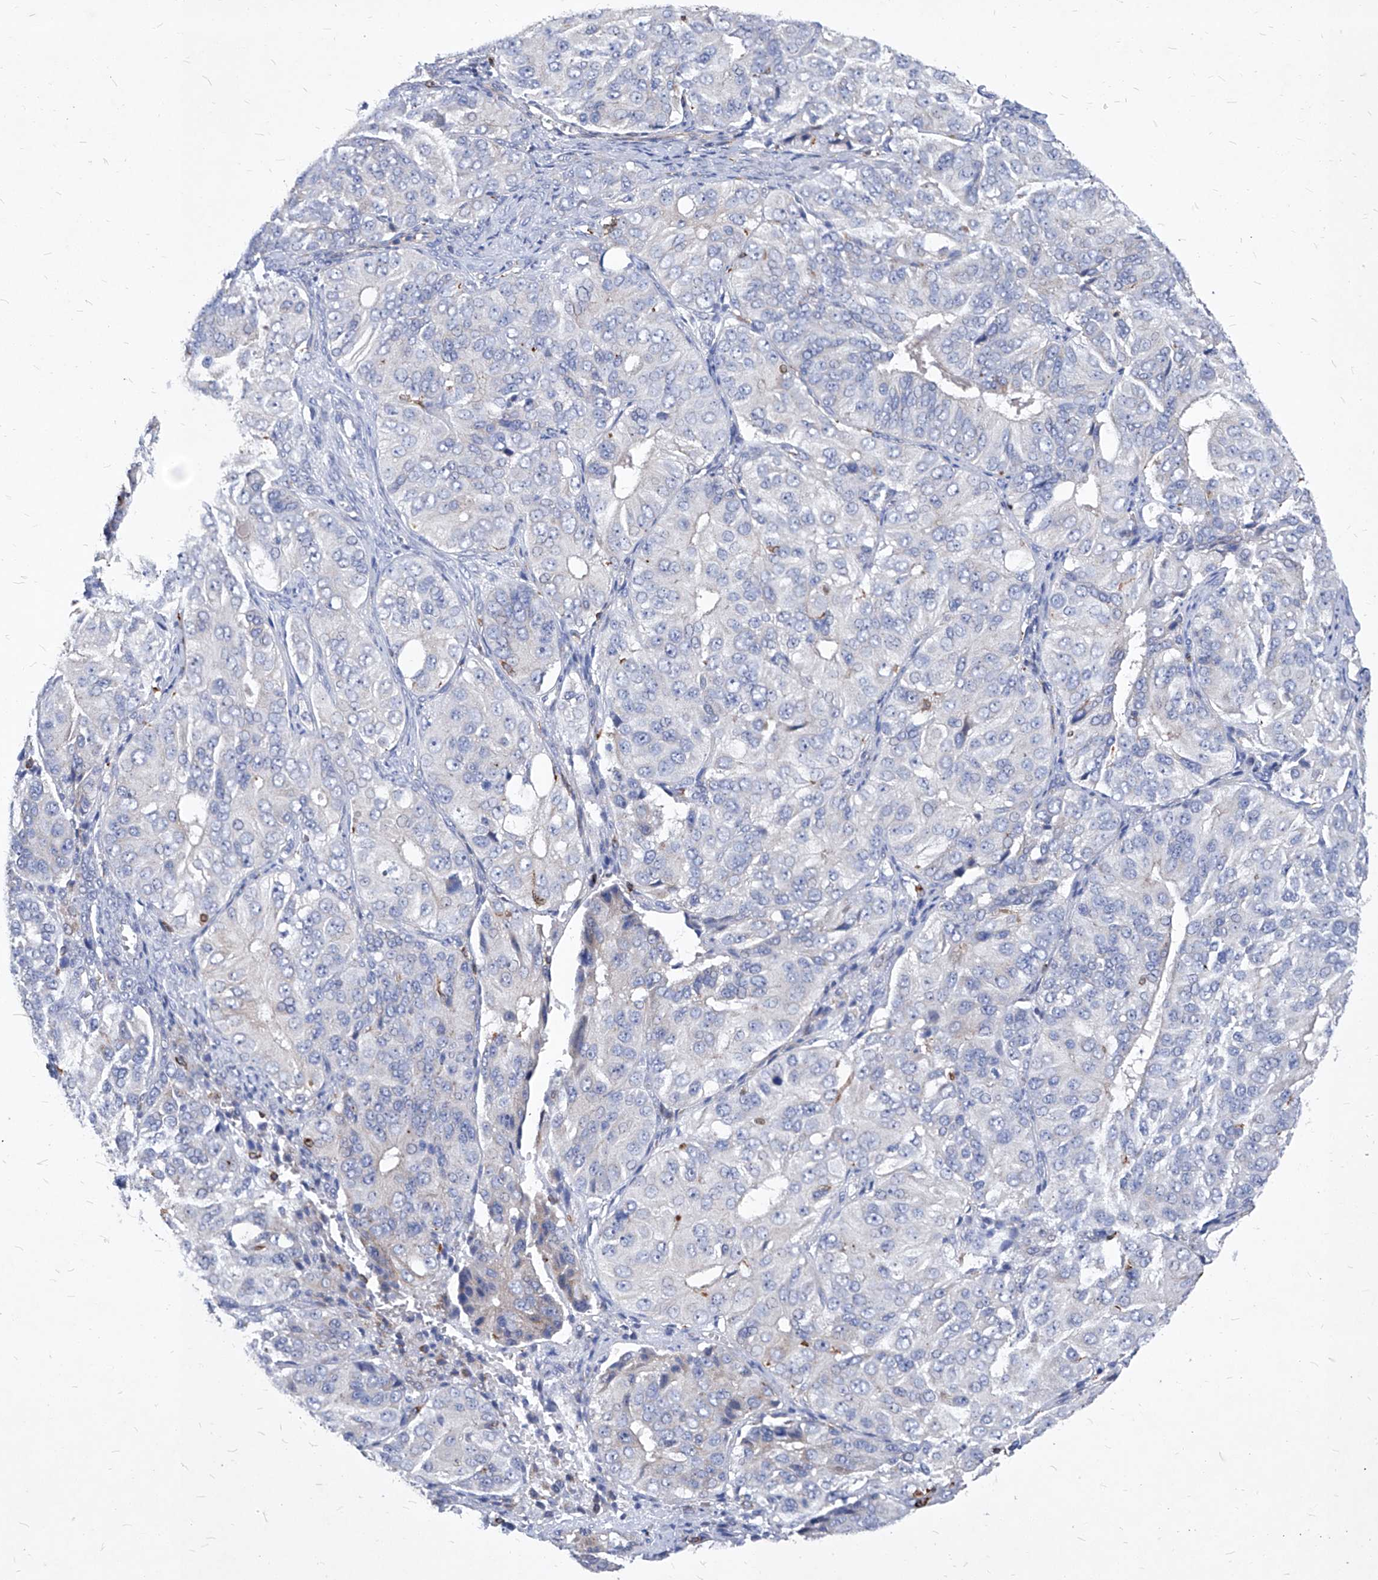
{"staining": {"intensity": "negative", "quantity": "none", "location": "none"}, "tissue": "ovarian cancer", "cell_type": "Tumor cells", "image_type": "cancer", "snomed": [{"axis": "morphology", "description": "Carcinoma, endometroid"}, {"axis": "topography", "description": "Ovary"}], "caption": "The immunohistochemistry photomicrograph has no significant staining in tumor cells of ovarian endometroid carcinoma tissue. Nuclei are stained in blue.", "gene": "UBOX5", "patient": {"sex": "female", "age": 51}}